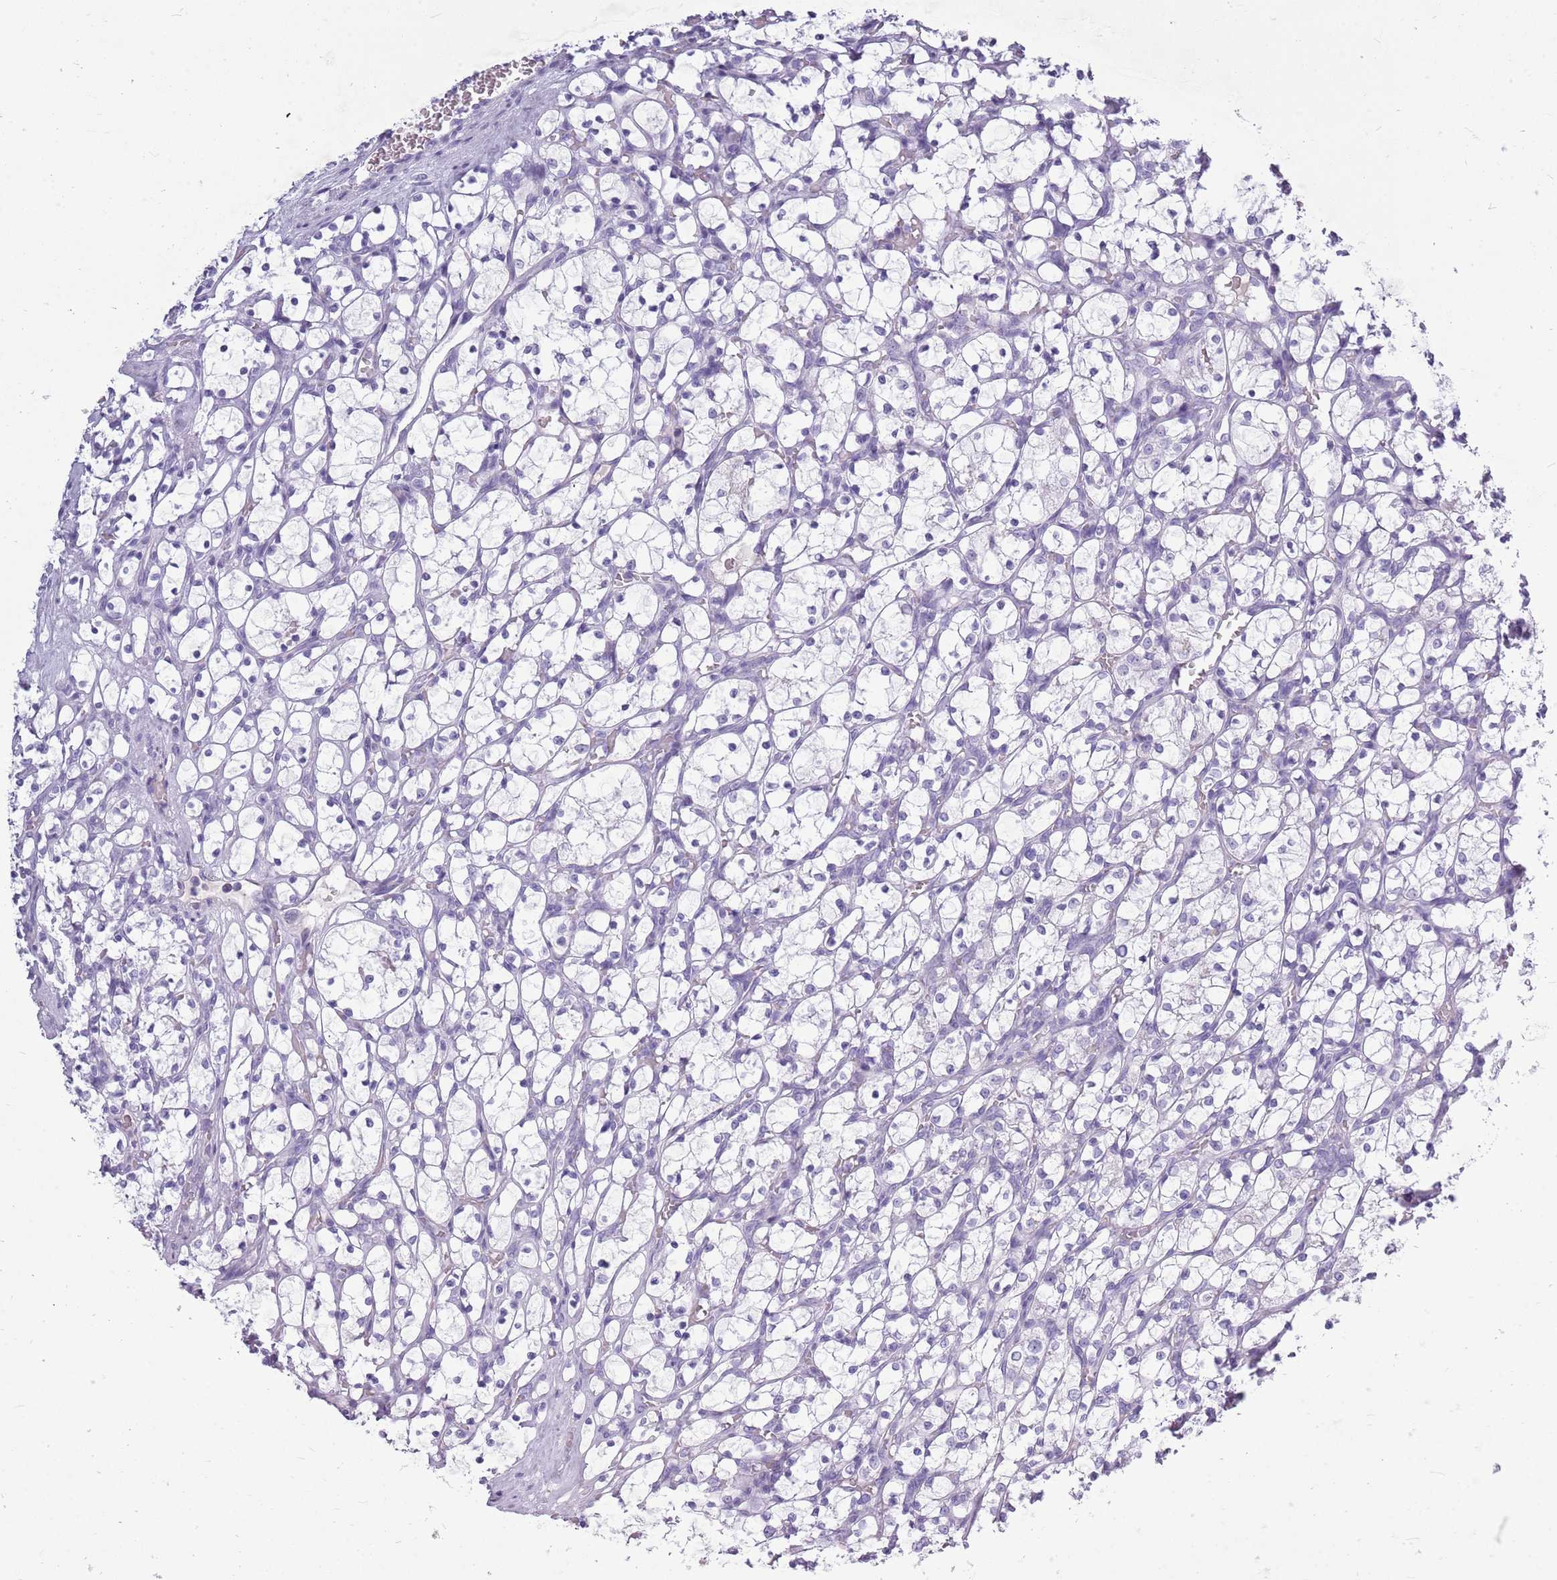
{"staining": {"intensity": "negative", "quantity": "none", "location": "none"}, "tissue": "renal cancer", "cell_type": "Tumor cells", "image_type": "cancer", "snomed": [{"axis": "morphology", "description": "Adenocarcinoma, NOS"}, {"axis": "topography", "description": "Kidney"}], "caption": "Immunohistochemistry of human renal cancer demonstrates no staining in tumor cells.", "gene": "ZNF425", "patient": {"sex": "female", "age": 69}}